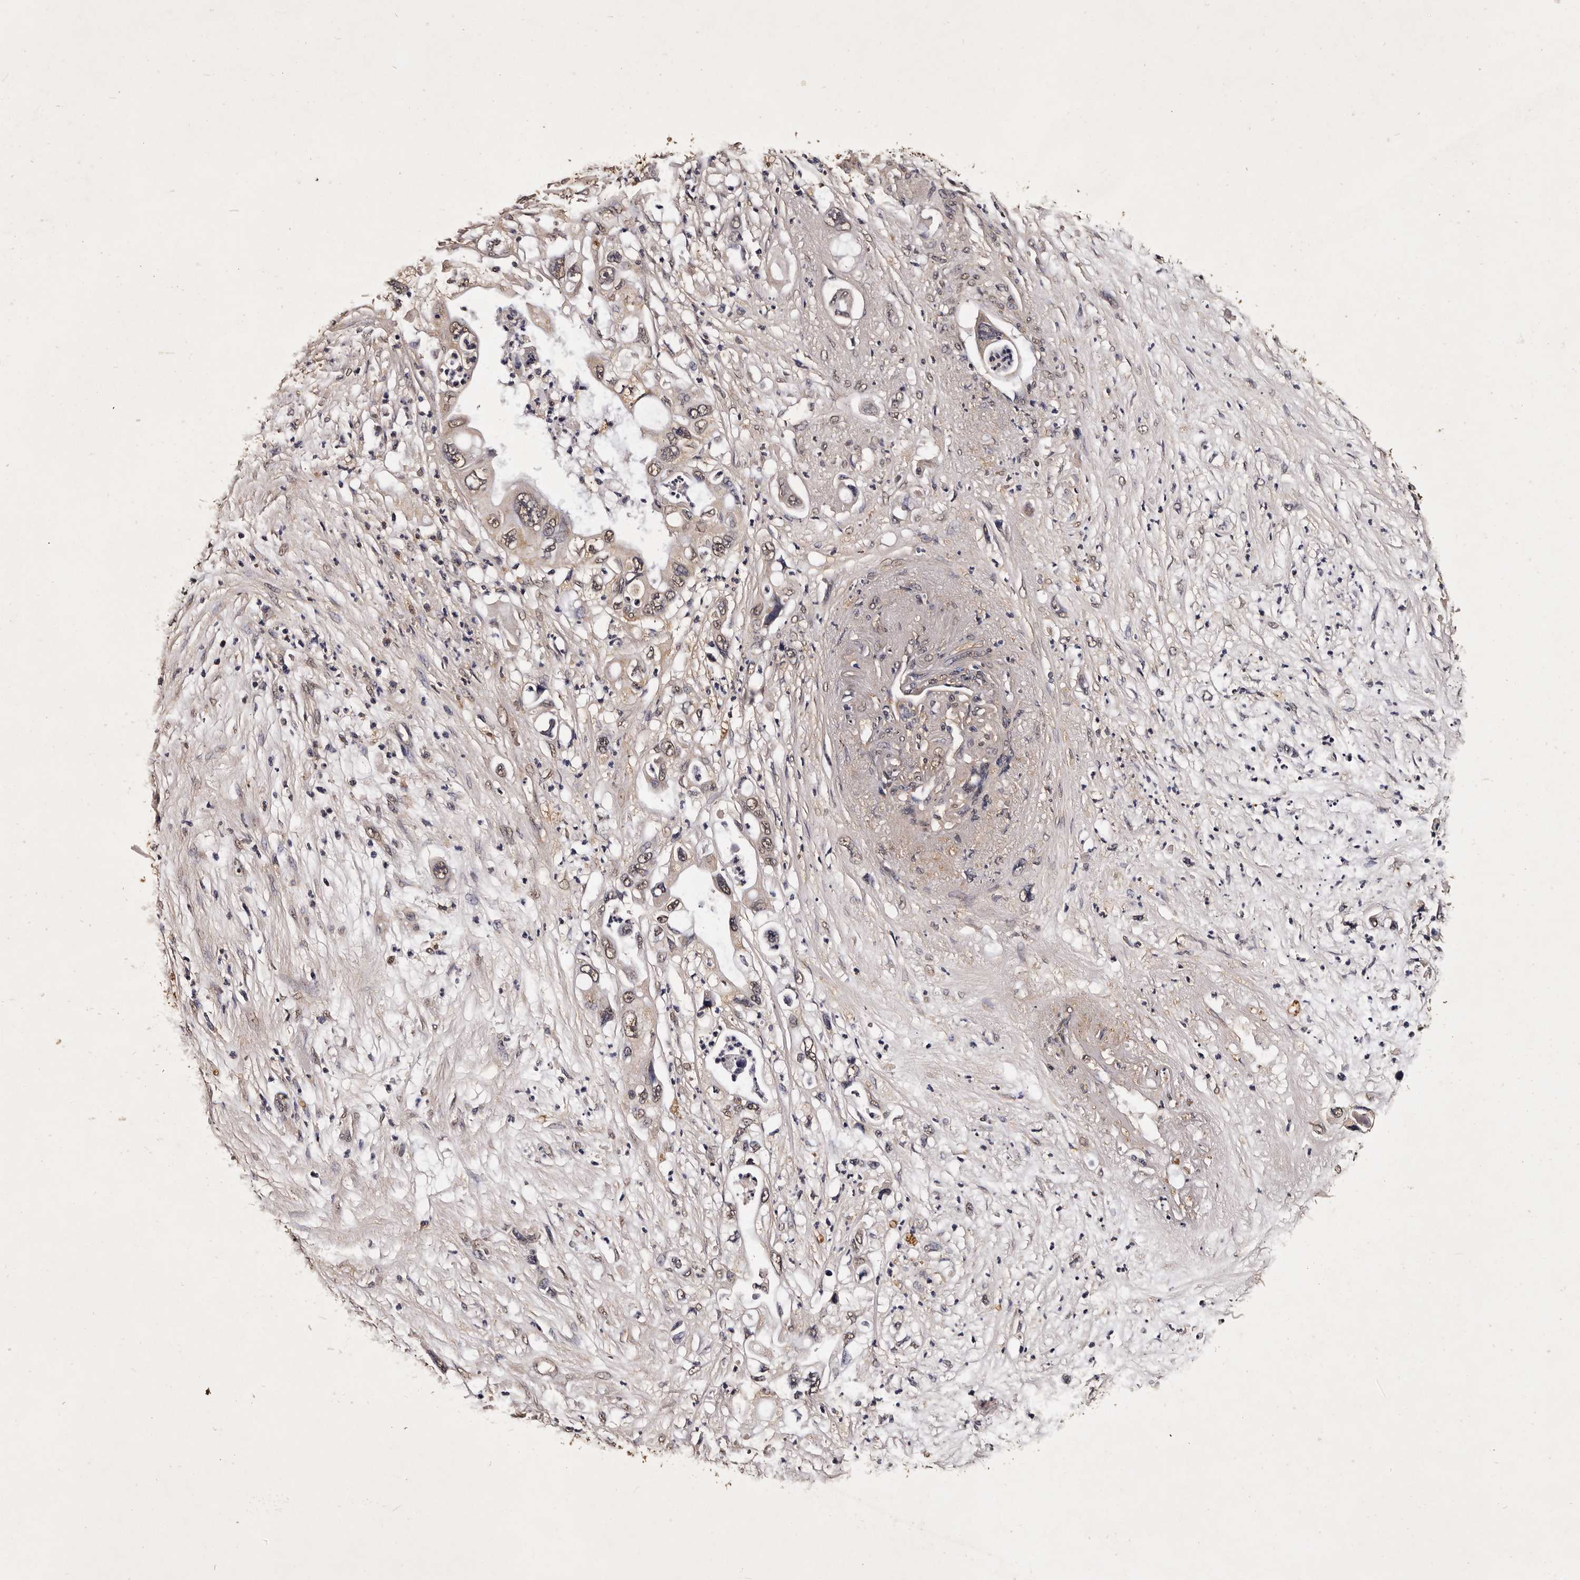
{"staining": {"intensity": "weak", "quantity": ">75%", "location": "nuclear"}, "tissue": "pancreatic cancer", "cell_type": "Tumor cells", "image_type": "cancer", "snomed": [{"axis": "morphology", "description": "Adenocarcinoma, NOS"}, {"axis": "topography", "description": "Pancreas"}], "caption": "Immunohistochemistry (IHC) photomicrograph of neoplastic tissue: pancreatic adenocarcinoma stained using IHC displays low levels of weak protein expression localized specifically in the nuclear of tumor cells, appearing as a nuclear brown color.", "gene": "PARS2", "patient": {"sex": "male", "age": 66}}